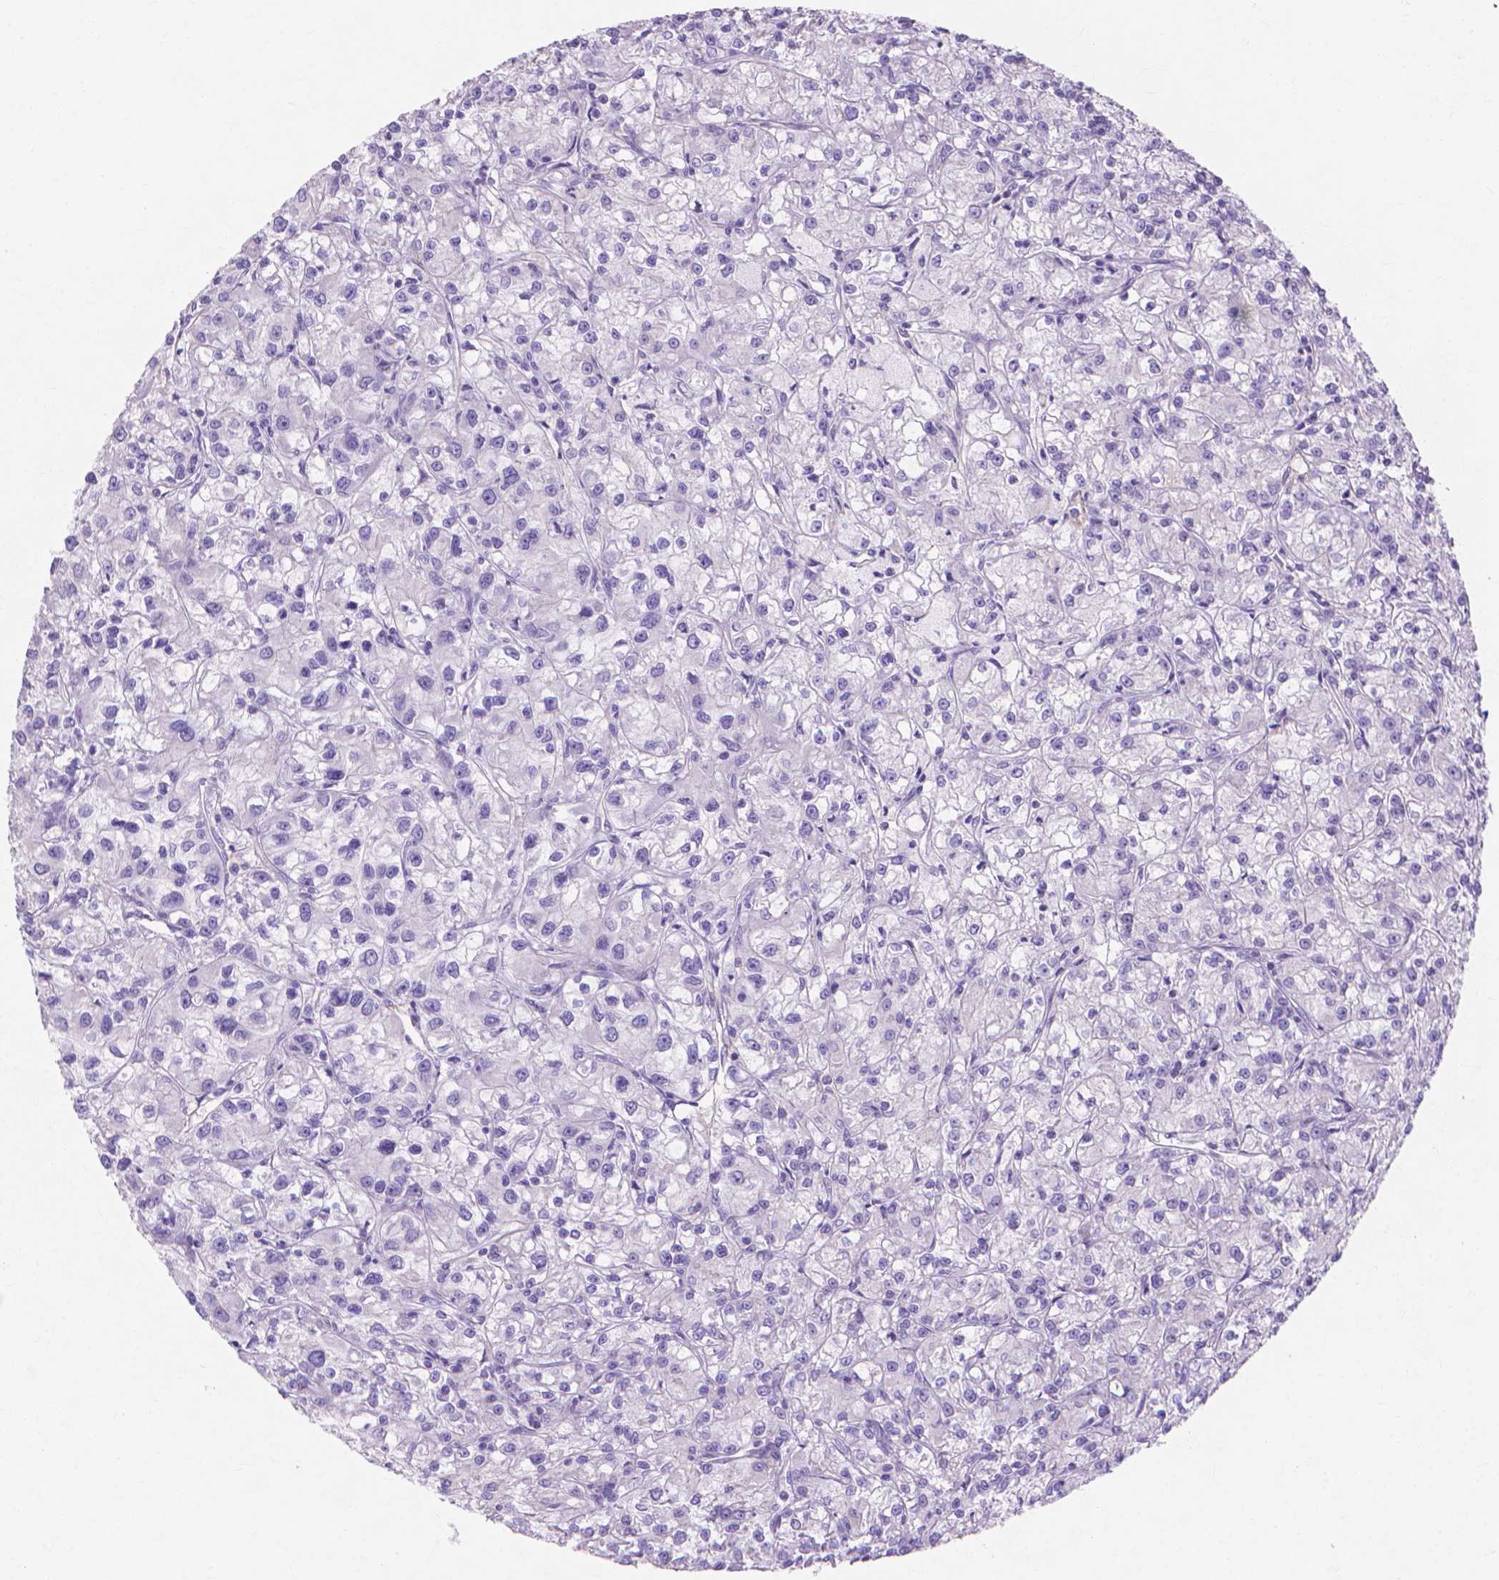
{"staining": {"intensity": "negative", "quantity": "none", "location": "none"}, "tissue": "renal cancer", "cell_type": "Tumor cells", "image_type": "cancer", "snomed": [{"axis": "morphology", "description": "Adenocarcinoma, NOS"}, {"axis": "topography", "description": "Kidney"}], "caption": "An immunohistochemistry image of adenocarcinoma (renal) is shown. There is no staining in tumor cells of adenocarcinoma (renal). (Stains: DAB (3,3'-diaminobenzidine) immunohistochemistry with hematoxylin counter stain, Microscopy: brightfield microscopy at high magnification).", "gene": "MBLAC1", "patient": {"sex": "female", "age": 59}}